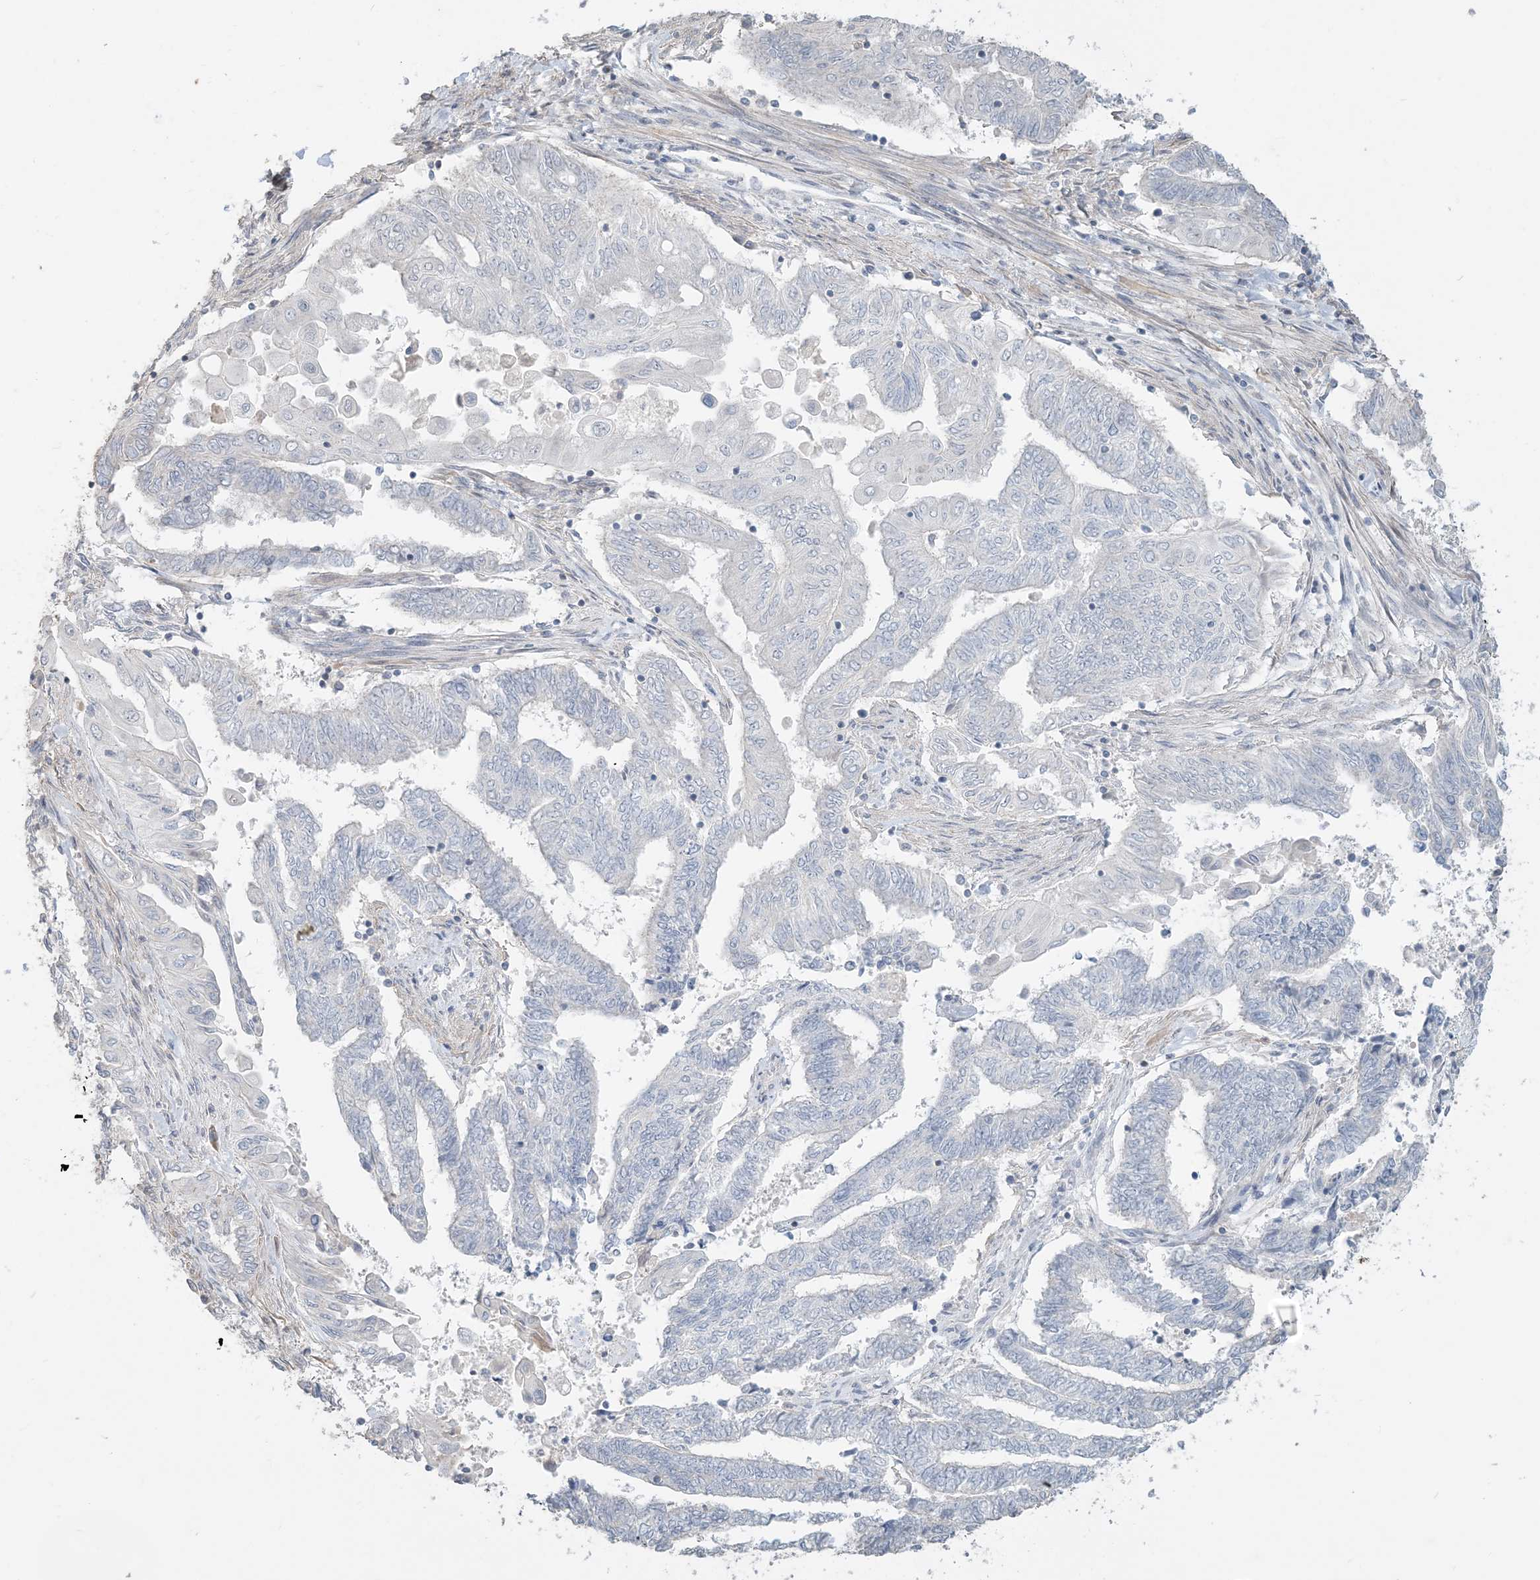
{"staining": {"intensity": "negative", "quantity": "none", "location": "none"}, "tissue": "endometrial cancer", "cell_type": "Tumor cells", "image_type": "cancer", "snomed": [{"axis": "morphology", "description": "Adenocarcinoma, NOS"}, {"axis": "topography", "description": "Uterus"}, {"axis": "topography", "description": "Endometrium"}], "caption": "This is an IHC micrograph of human adenocarcinoma (endometrial). There is no expression in tumor cells.", "gene": "NPHS2", "patient": {"sex": "female", "age": 70}}